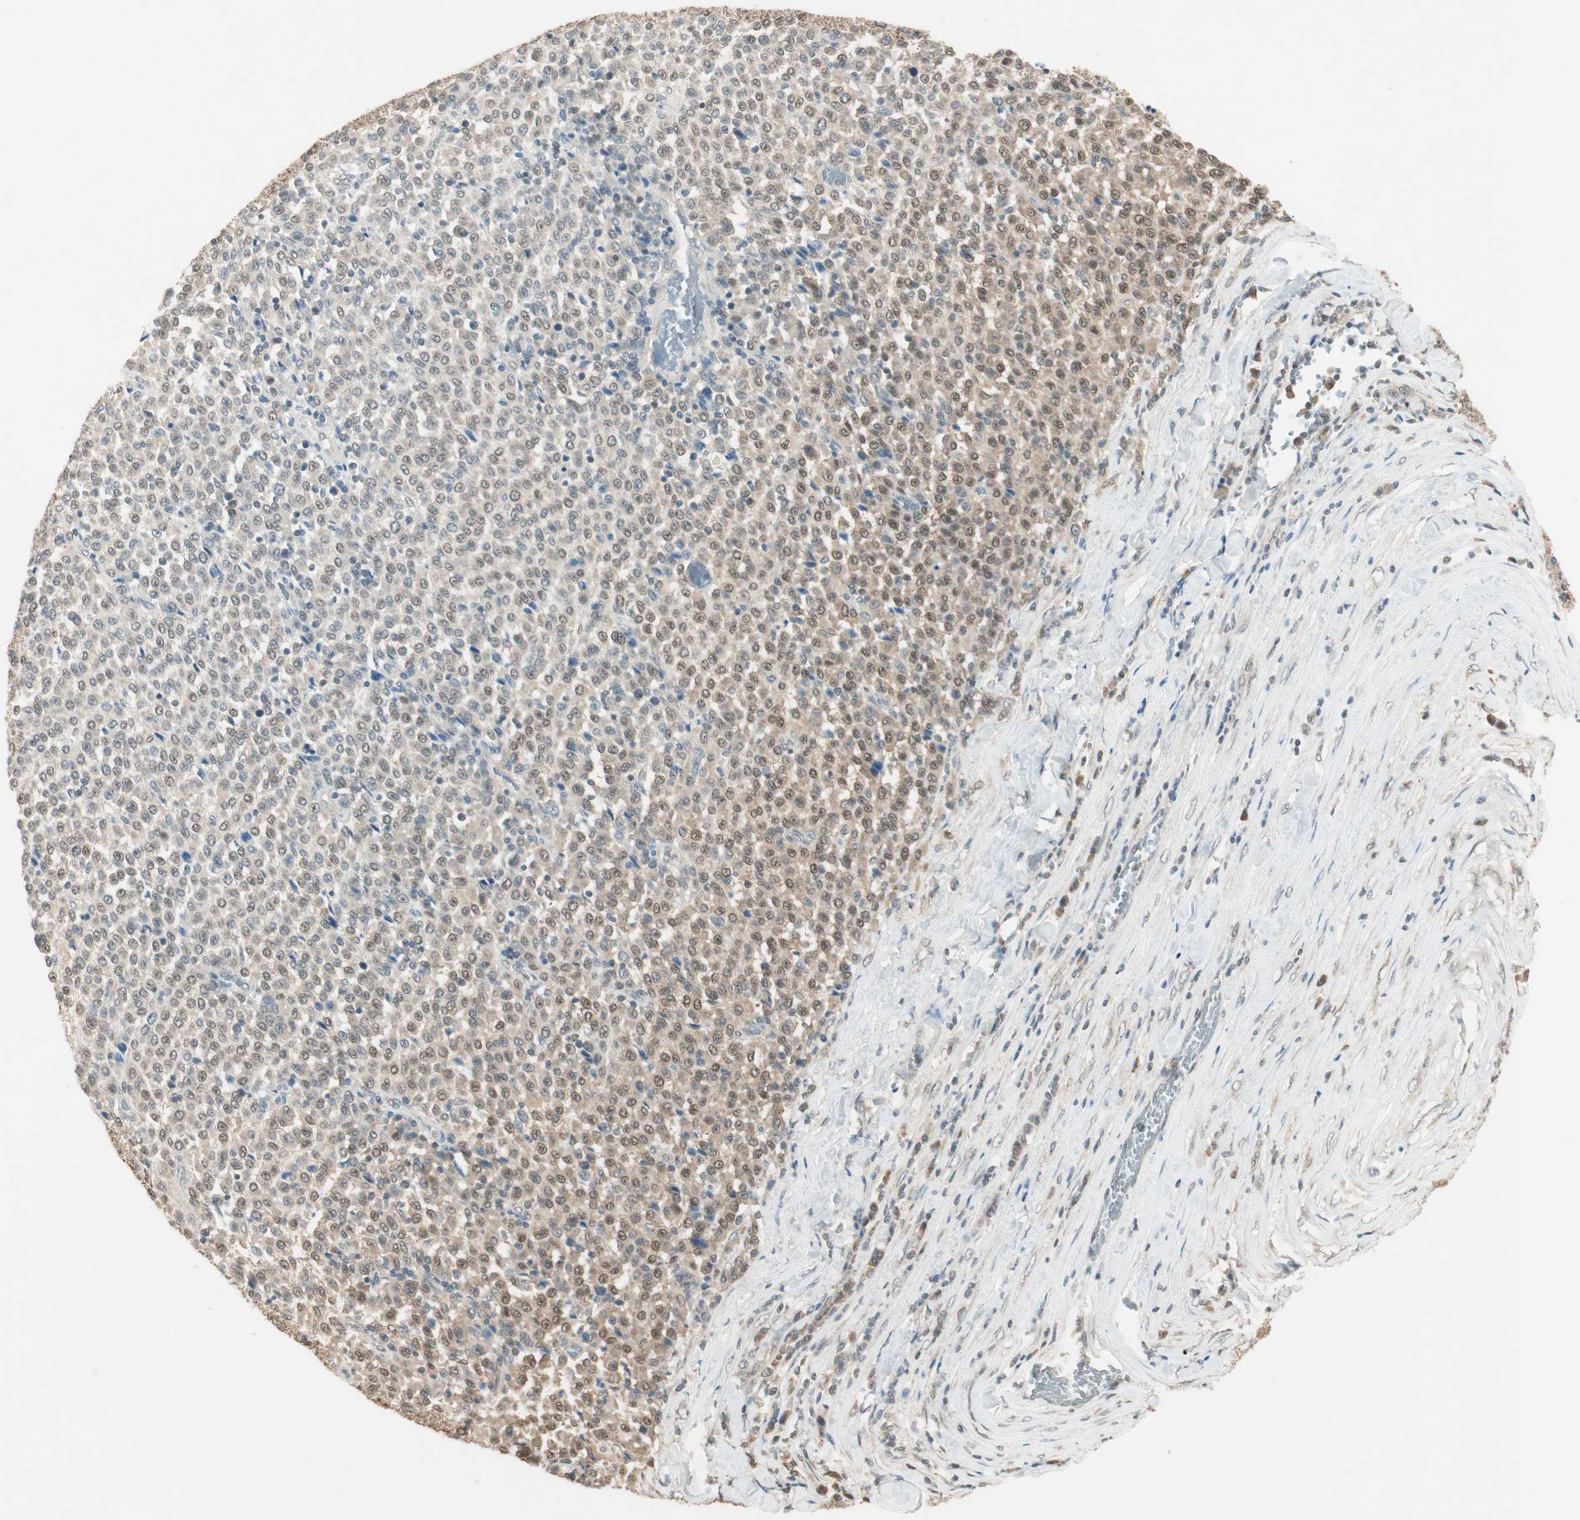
{"staining": {"intensity": "weak", "quantity": "25%-75%", "location": "cytoplasmic/membranous,nuclear"}, "tissue": "melanoma", "cell_type": "Tumor cells", "image_type": "cancer", "snomed": [{"axis": "morphology", "description": "Malignant melanoma, Metastatic site"}, {"axis": "topography", "description": "Pancreas"}], "caption": "Protein analysis of malignant melanoma (metastatic site) tissue exhibits weak cytoplasmic/membranous and nuclear positivity in approximately 25%-75% of tumor cells.", "gene": "USP5", "patient": {"sex": "female", "age": 30}}